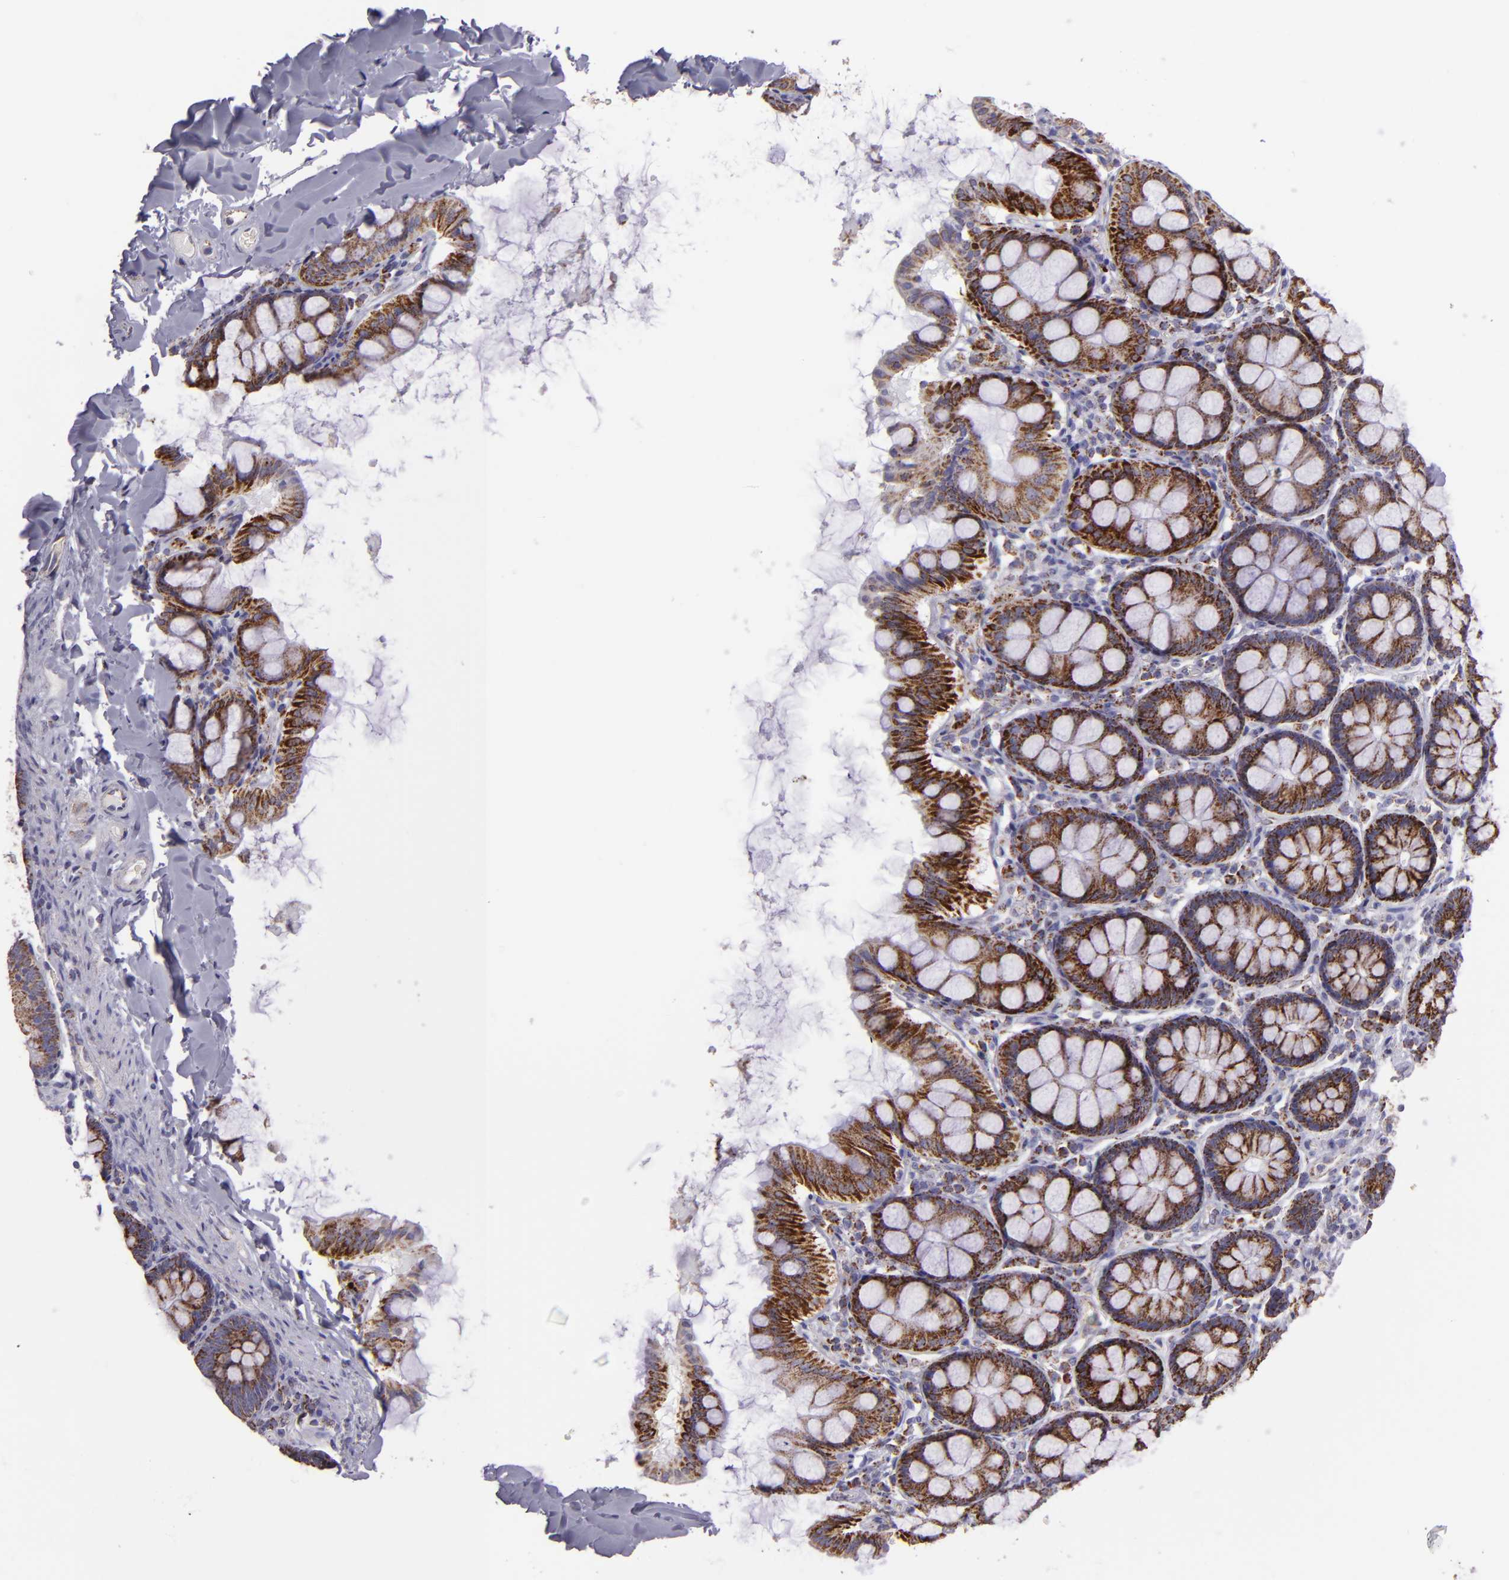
{"staining": {"intensity": "negative", "quantity": "none", "location": "none"}, "tissue": "colon", "cell_type": "Endothelial cells", "image_type": "normal", "snomed": [{"axis": "morphology", "description": "Normal tissue, NOS"}, {"axis": "topography", "description": "Colon"}], "caption": "IHC micrograph of normal human colon stained for a protein (brown), which displays no staining in endothelial cells.", "gene": "HSPD1", "patient": {"sex": "female", "age": 61}}